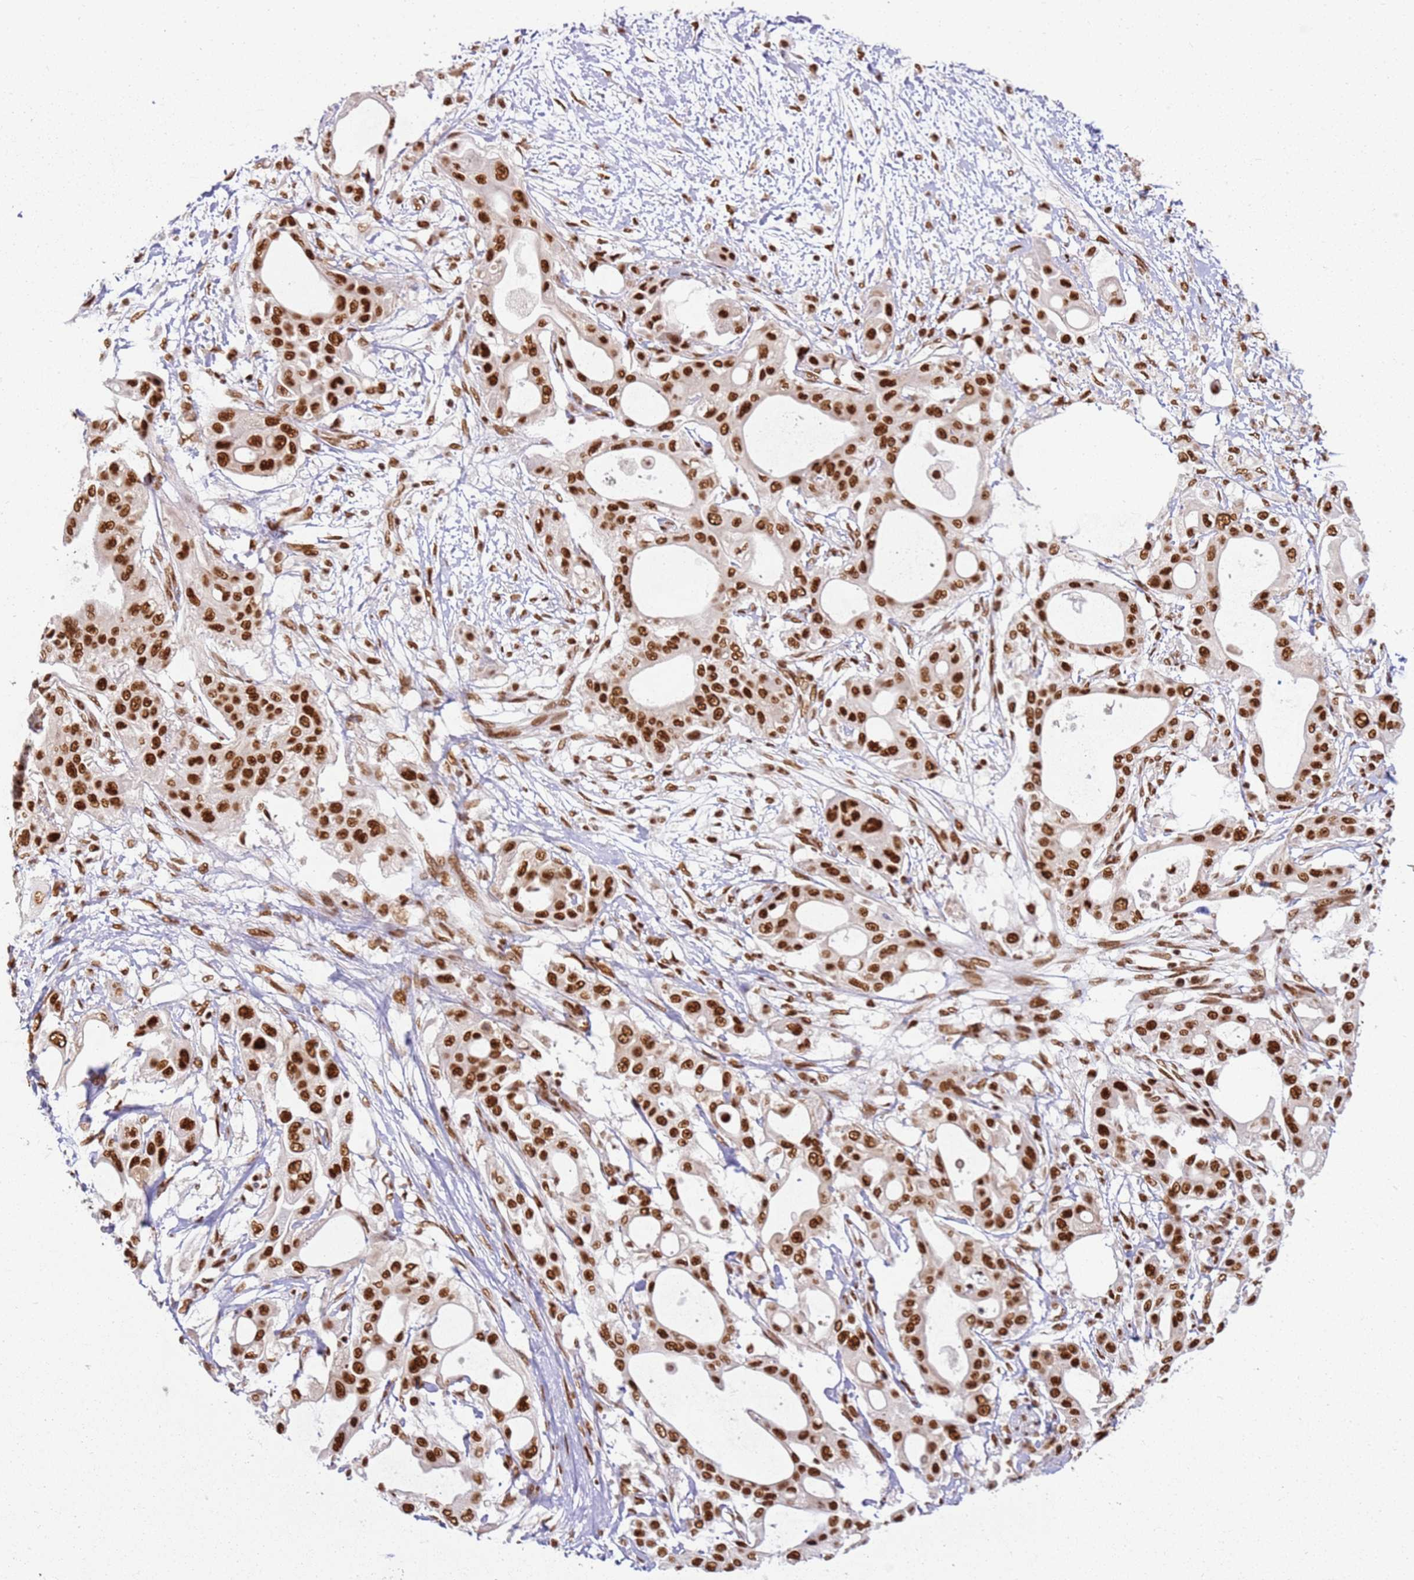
{"staining": {"intensity": "strong", "quantity": ">75%", "location": "nuclear"}, "tissue": "pancreatic cancer", "cell_type": "Tumor cells", "image_type": "cancer", "snomed": [{"axis": "morphology", "description": "Adenocarcinoma, NOS"}, {"axis": "topography", "description": "Pancreas"}], "caption": "A high amount of strong nuclear staining is present in approximately >75% of tumor cells in pancreatic cancer (adenocarcinoma) tissue.", "gene": "TENT4A", "patient": {"sex": "male", "age": 68}}